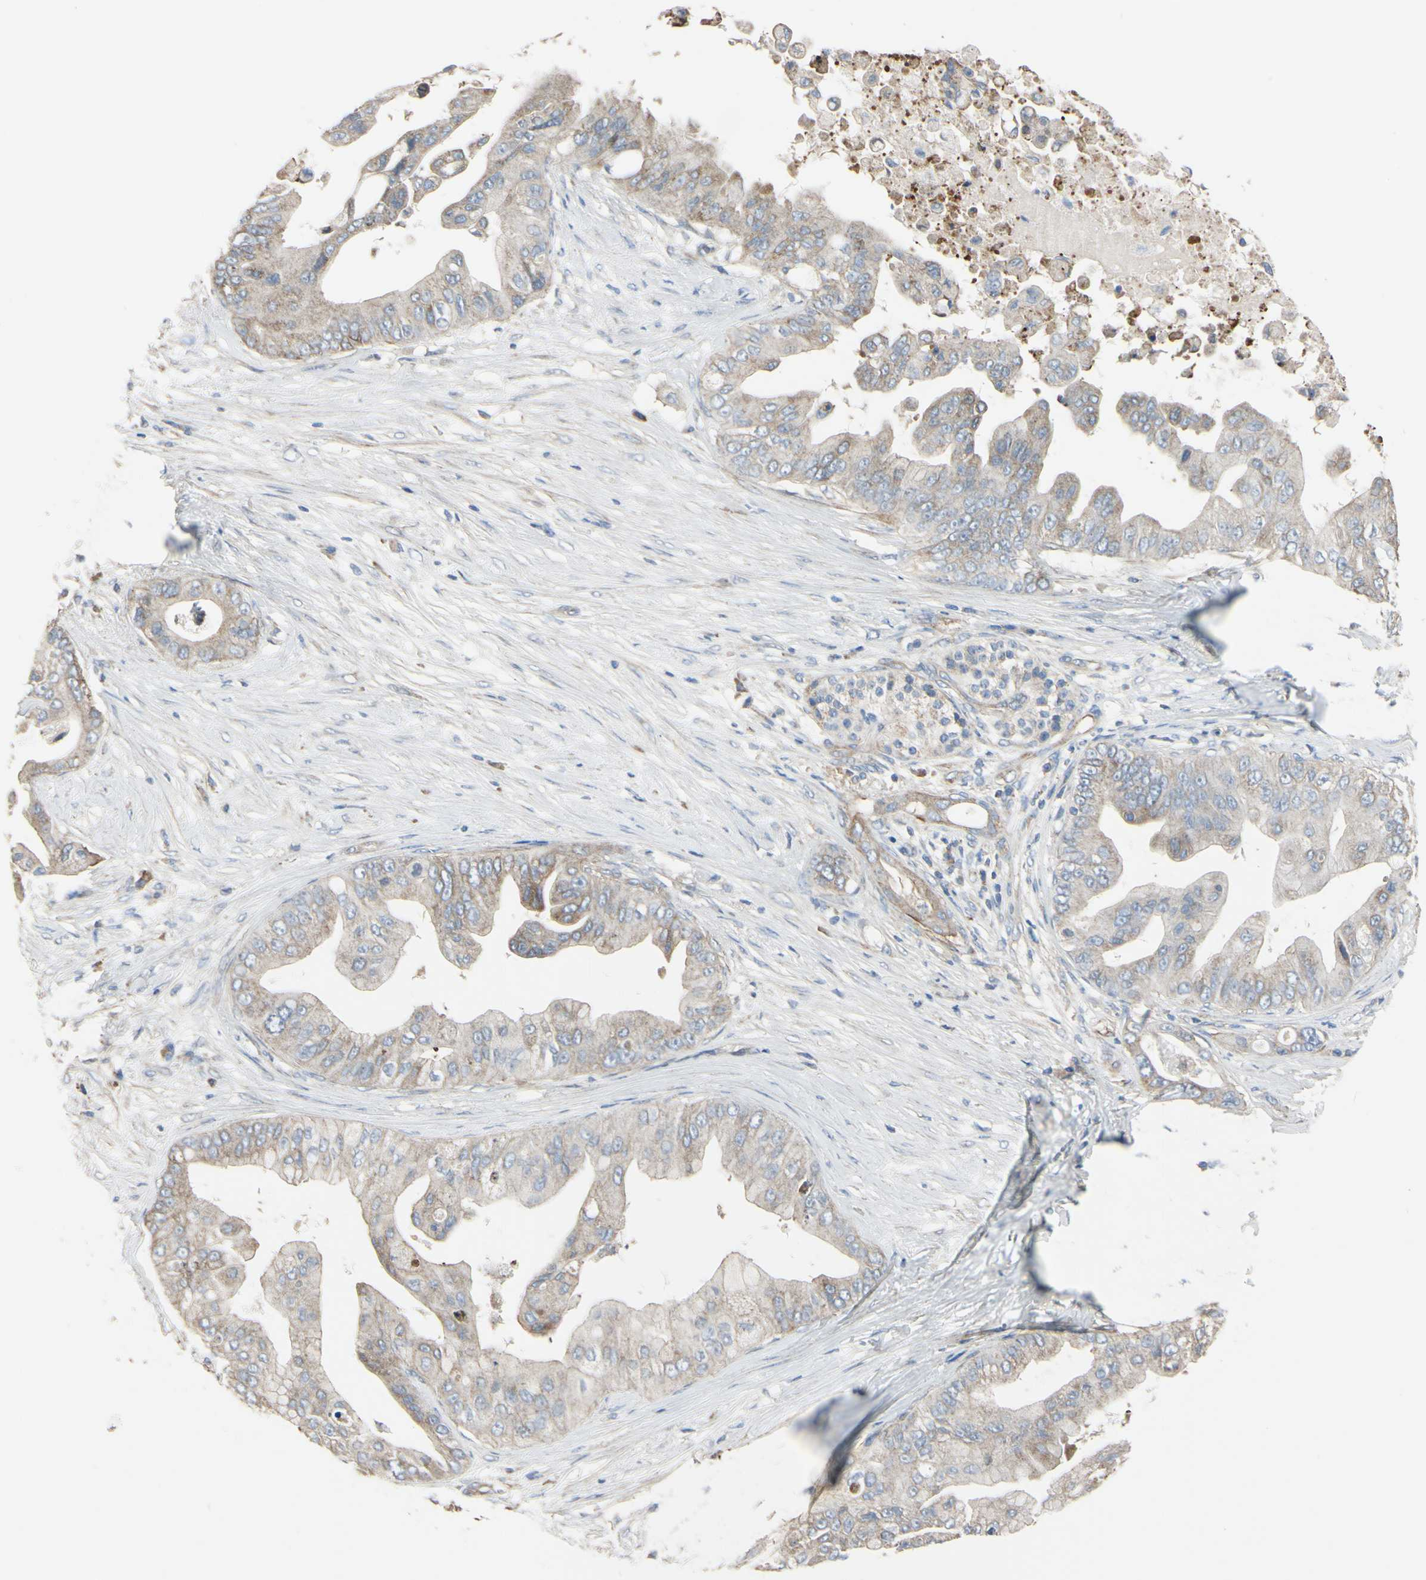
{"staining": {"intensity": "weak", "quantity": ">75%", "location": "cytoplasmic/membranous"}, "tissue": "pancreatic cancer", "cell_type": "Tumor cells", "image_type": "cancer", "snomed": [{"axis": "morphology", "description": "Adenocarcinoma, NOS"}, {"axis": "topography", "description": "Pancreas"}], "caption": "Weak cytoplasmic/membranous expression is appreciated in about >75% of tumor cells in pancreatic adenocarcinoma.", "gene": "BECN1", "patient": {"sex": "female", "age": 75}}